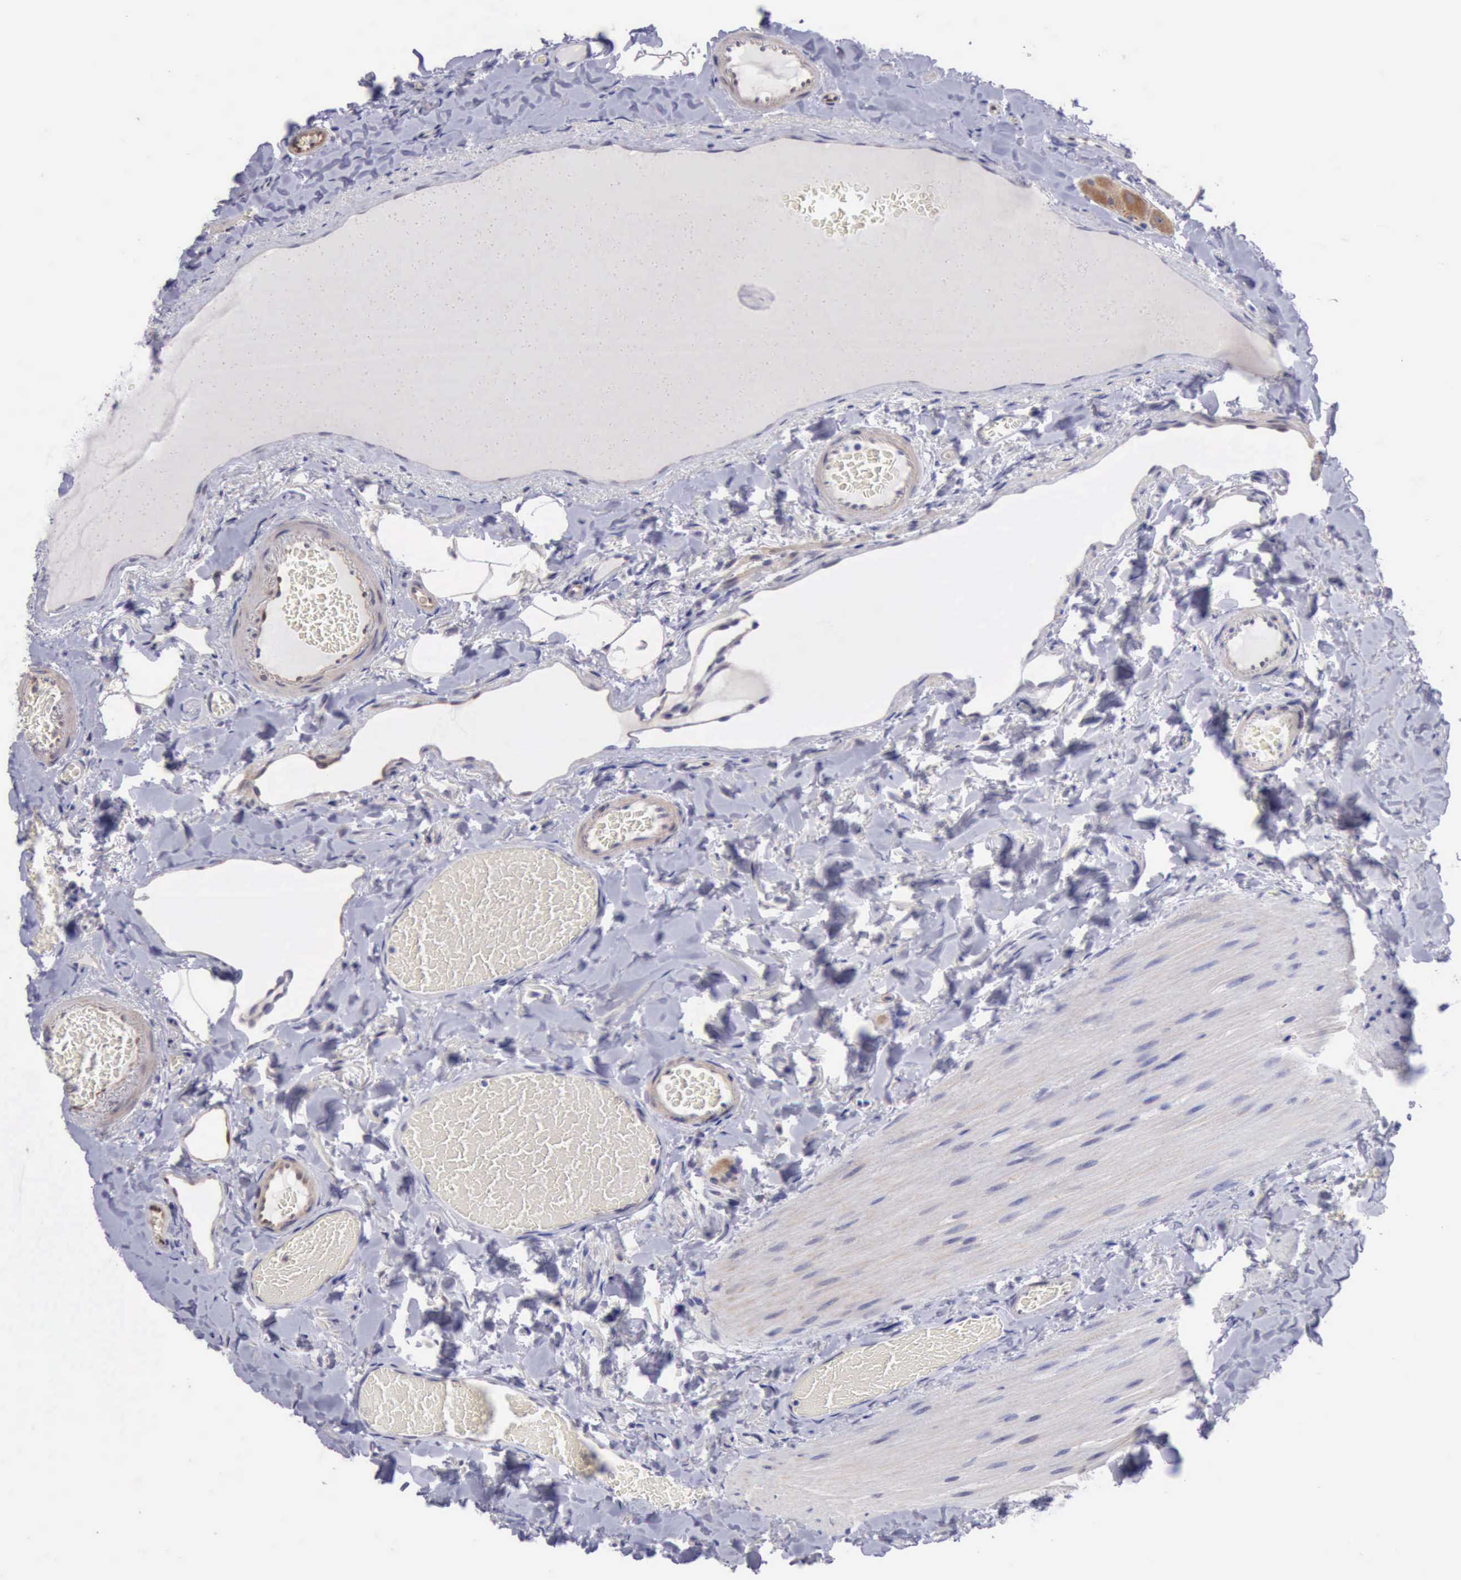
{"staining": {"intensity": "weak", "quantity": "25%-75%", "location": "cytoplasmic/membranous"}, "tissue": "duodenum", "cell_type": "Glandular cells", "image_type": "normal", "snomed": [{"axis": "morphology", "description": "Normal tissue, NOS"}, {"axis": "topography", "description": "Duodenum"}], "caption": "High-power microscopy captured an IHC photomicrograph of benign duodenum, revealing weak cytoplasmic/membranous staining in about 25%-75% of glandular cells.", "gene": "DNAJB7", "patient": {"sex": "male", "age": 66}}